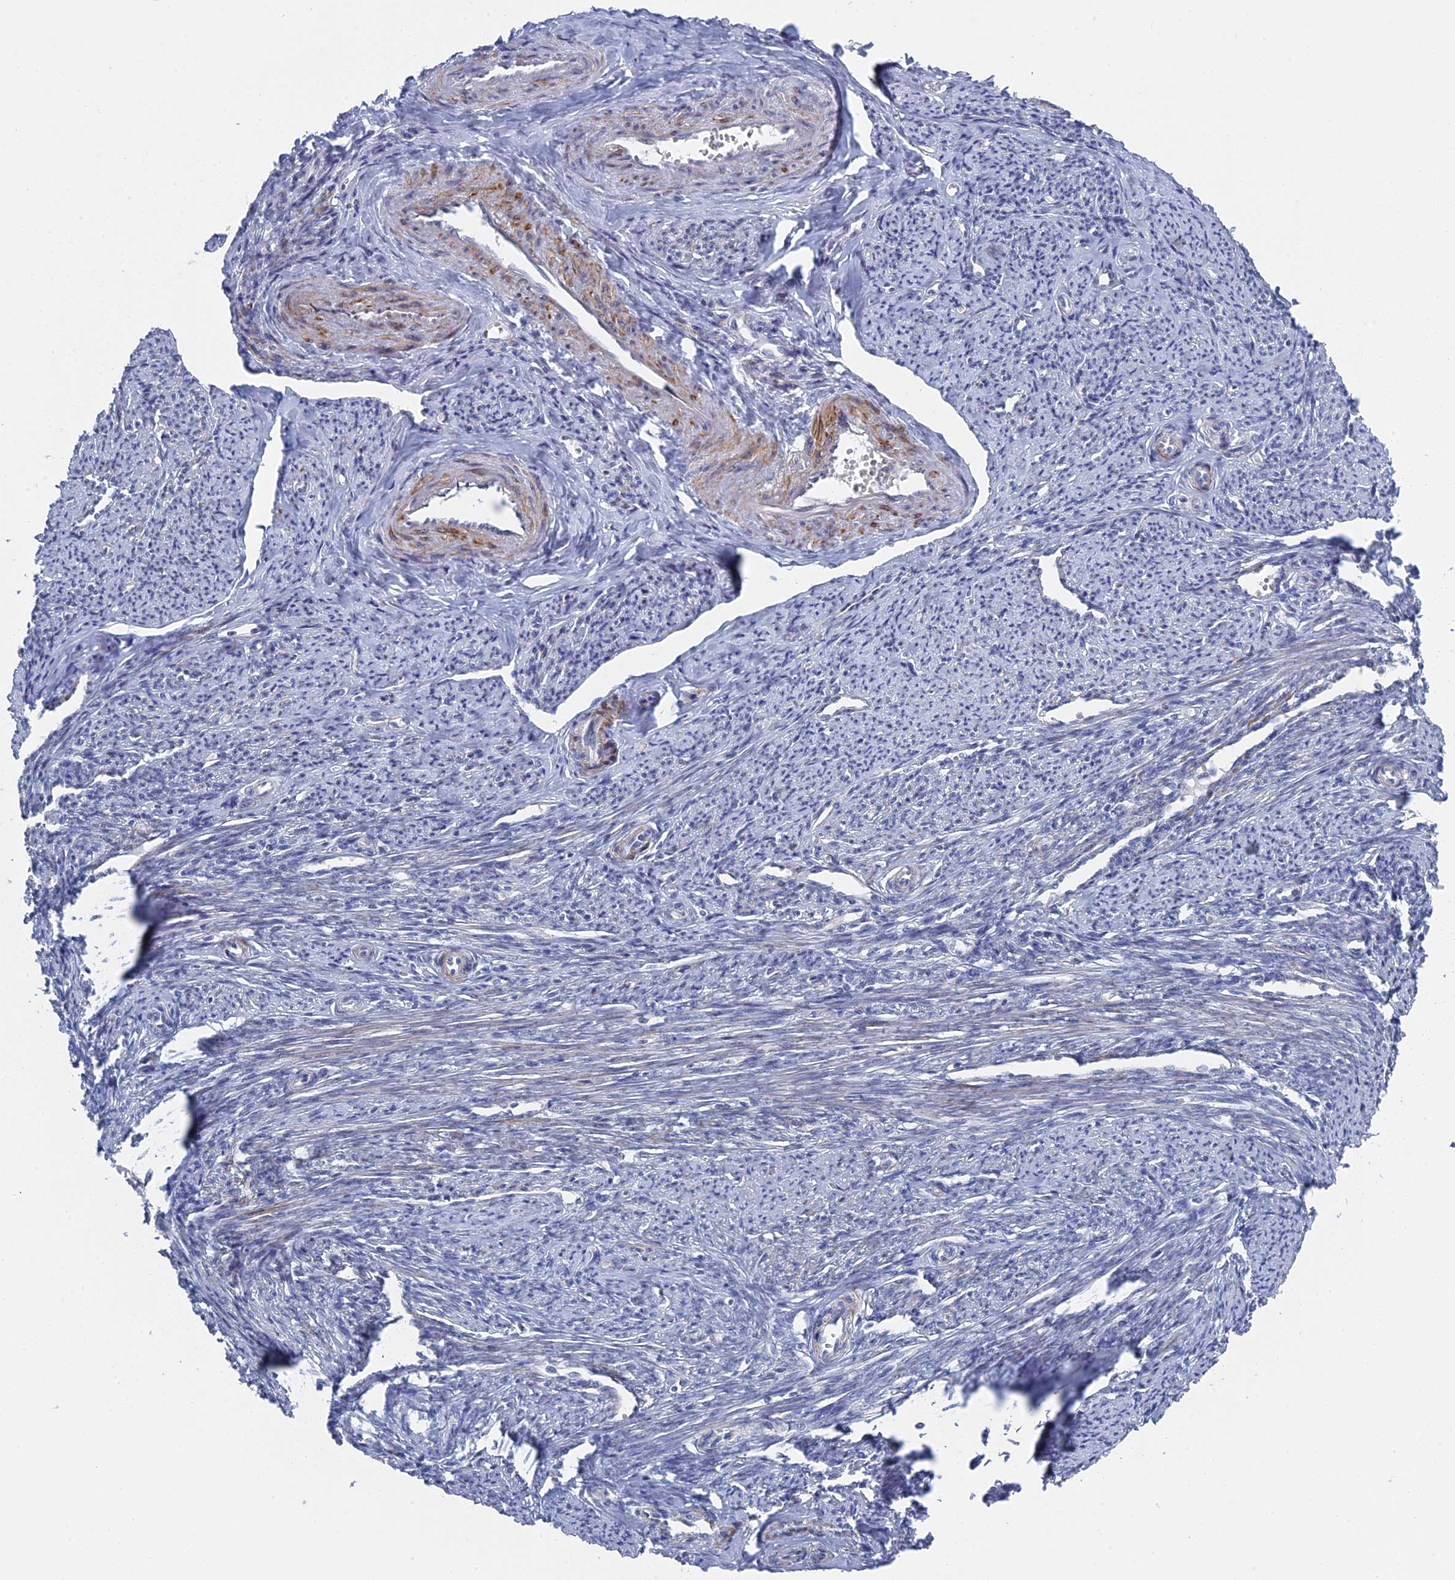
{"staining": {"intensity": "strong", "quantity": "25%-75%", "location": "cytoplasmic/membranous"}, "tissue": "smooth muscle", "cell_type": "Smooth muscle cells", "image_type": "normal", "snomed": [{"axis": "morphology", "description": "Normal tissue, NOS"}, {"axis": "topography", "description": "Smooth muscle"}, {"axis": "topography", "description": "Uterus"}], "caption": "Immunohistochemical staining of benign smooth muscle exhibits 25%-75% levels of strong cytoplasmic/membranous protein positivity in about 25%-75% of smooth muscle cells.", "gene": "MTRF1", "patient": {"sex": "female", "age": 59}}